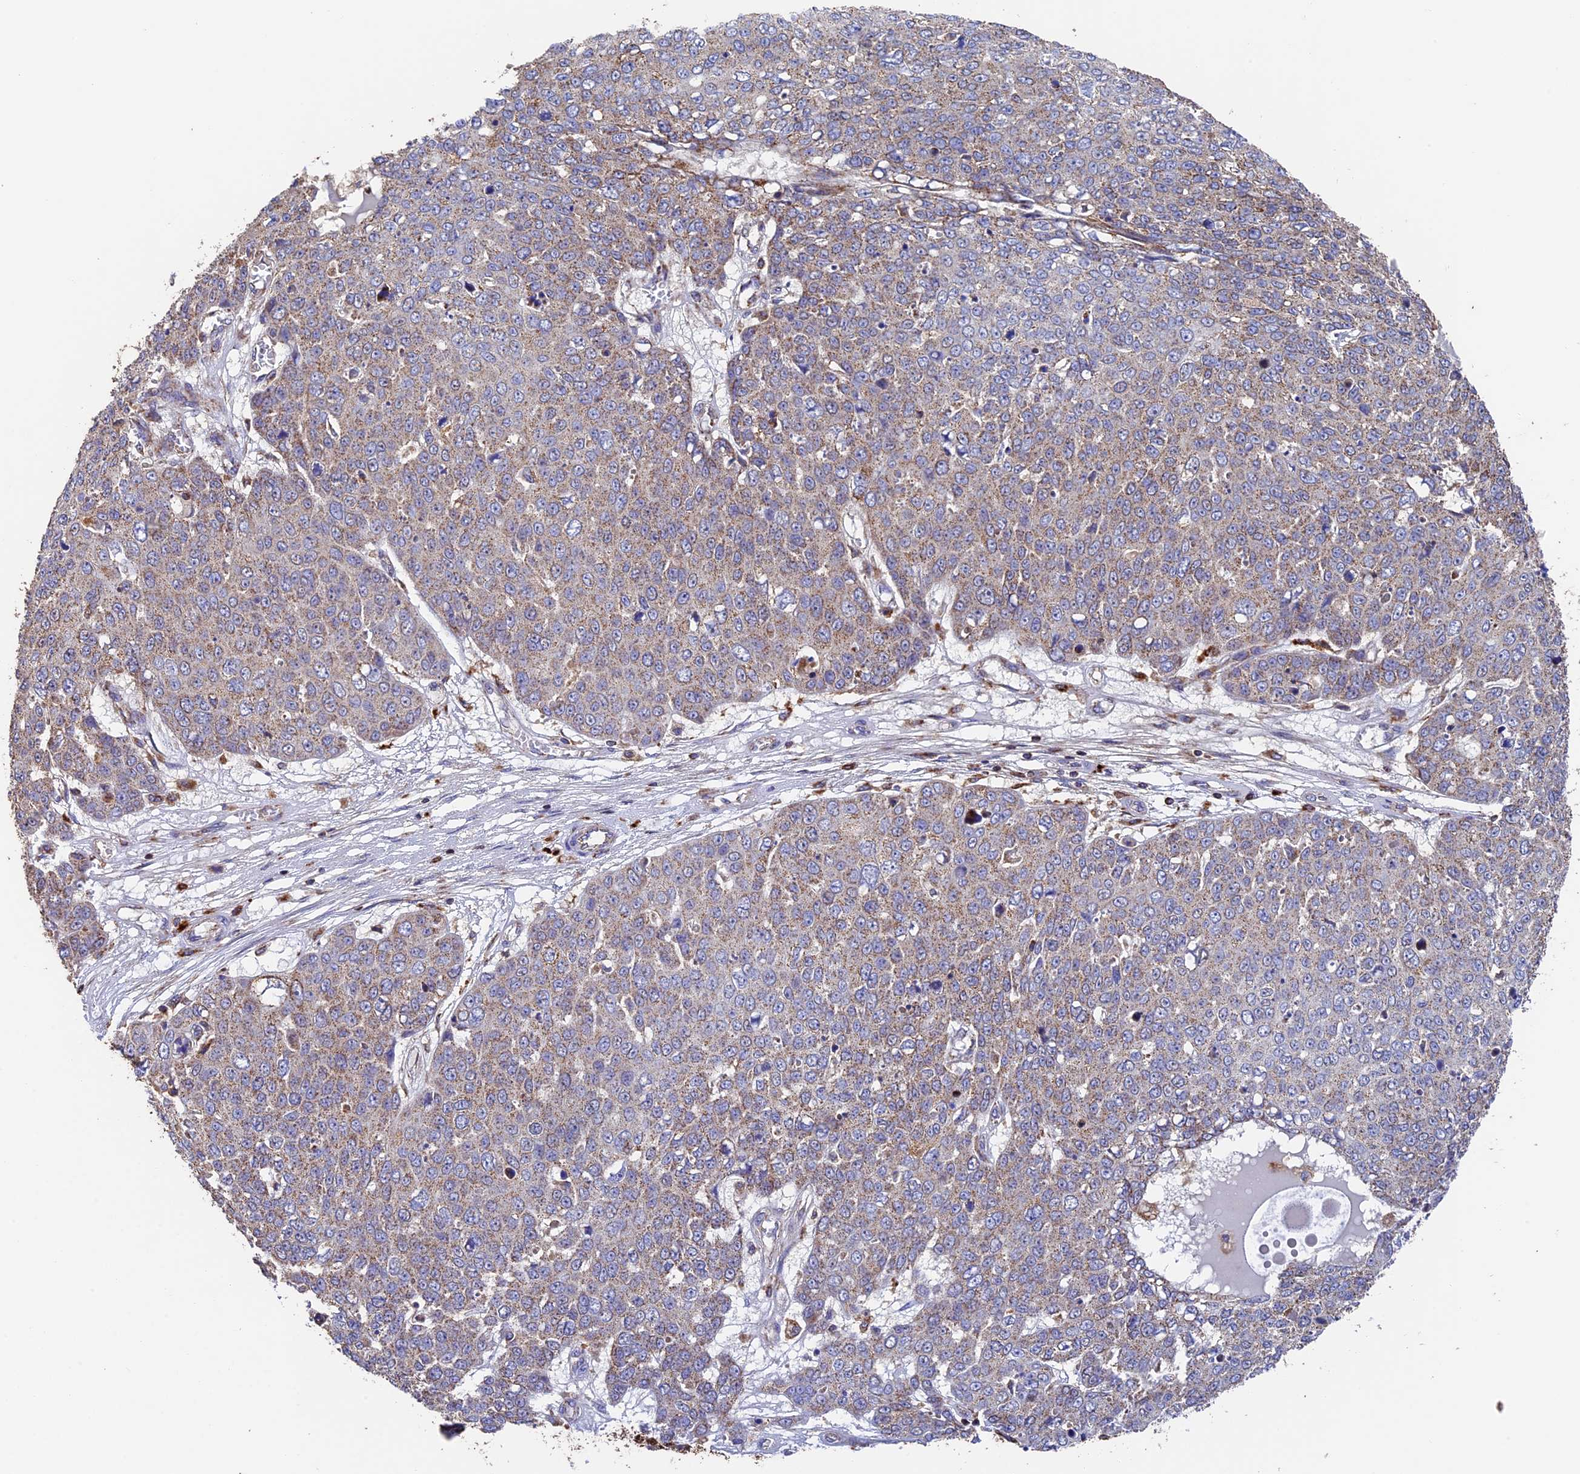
{"staining": {"intensity": "weak", "quantity": "25%-75%", "location": "cytoplasmic/membranous"}, "tissue": "skin cancer", "cell_type": "Tumor cells", "image_type": "cancer", "snomed": [{"axis": "morphology", "description": "Normal tissue, NOS"}, {"axis": "morphology", "description": "Squamous cell carcinoma, NOS"}, {"axis": "topography", "description": "Skin"}], "caption": "Human skin squamous cell carcinoma stained for a protein (brown) displays weak cytoplasmic/membranous positive staining in approximately 25%-75% of tumor cells.", "gene": "ADAT1", "patient": {"sex": "male", "age": 72}}